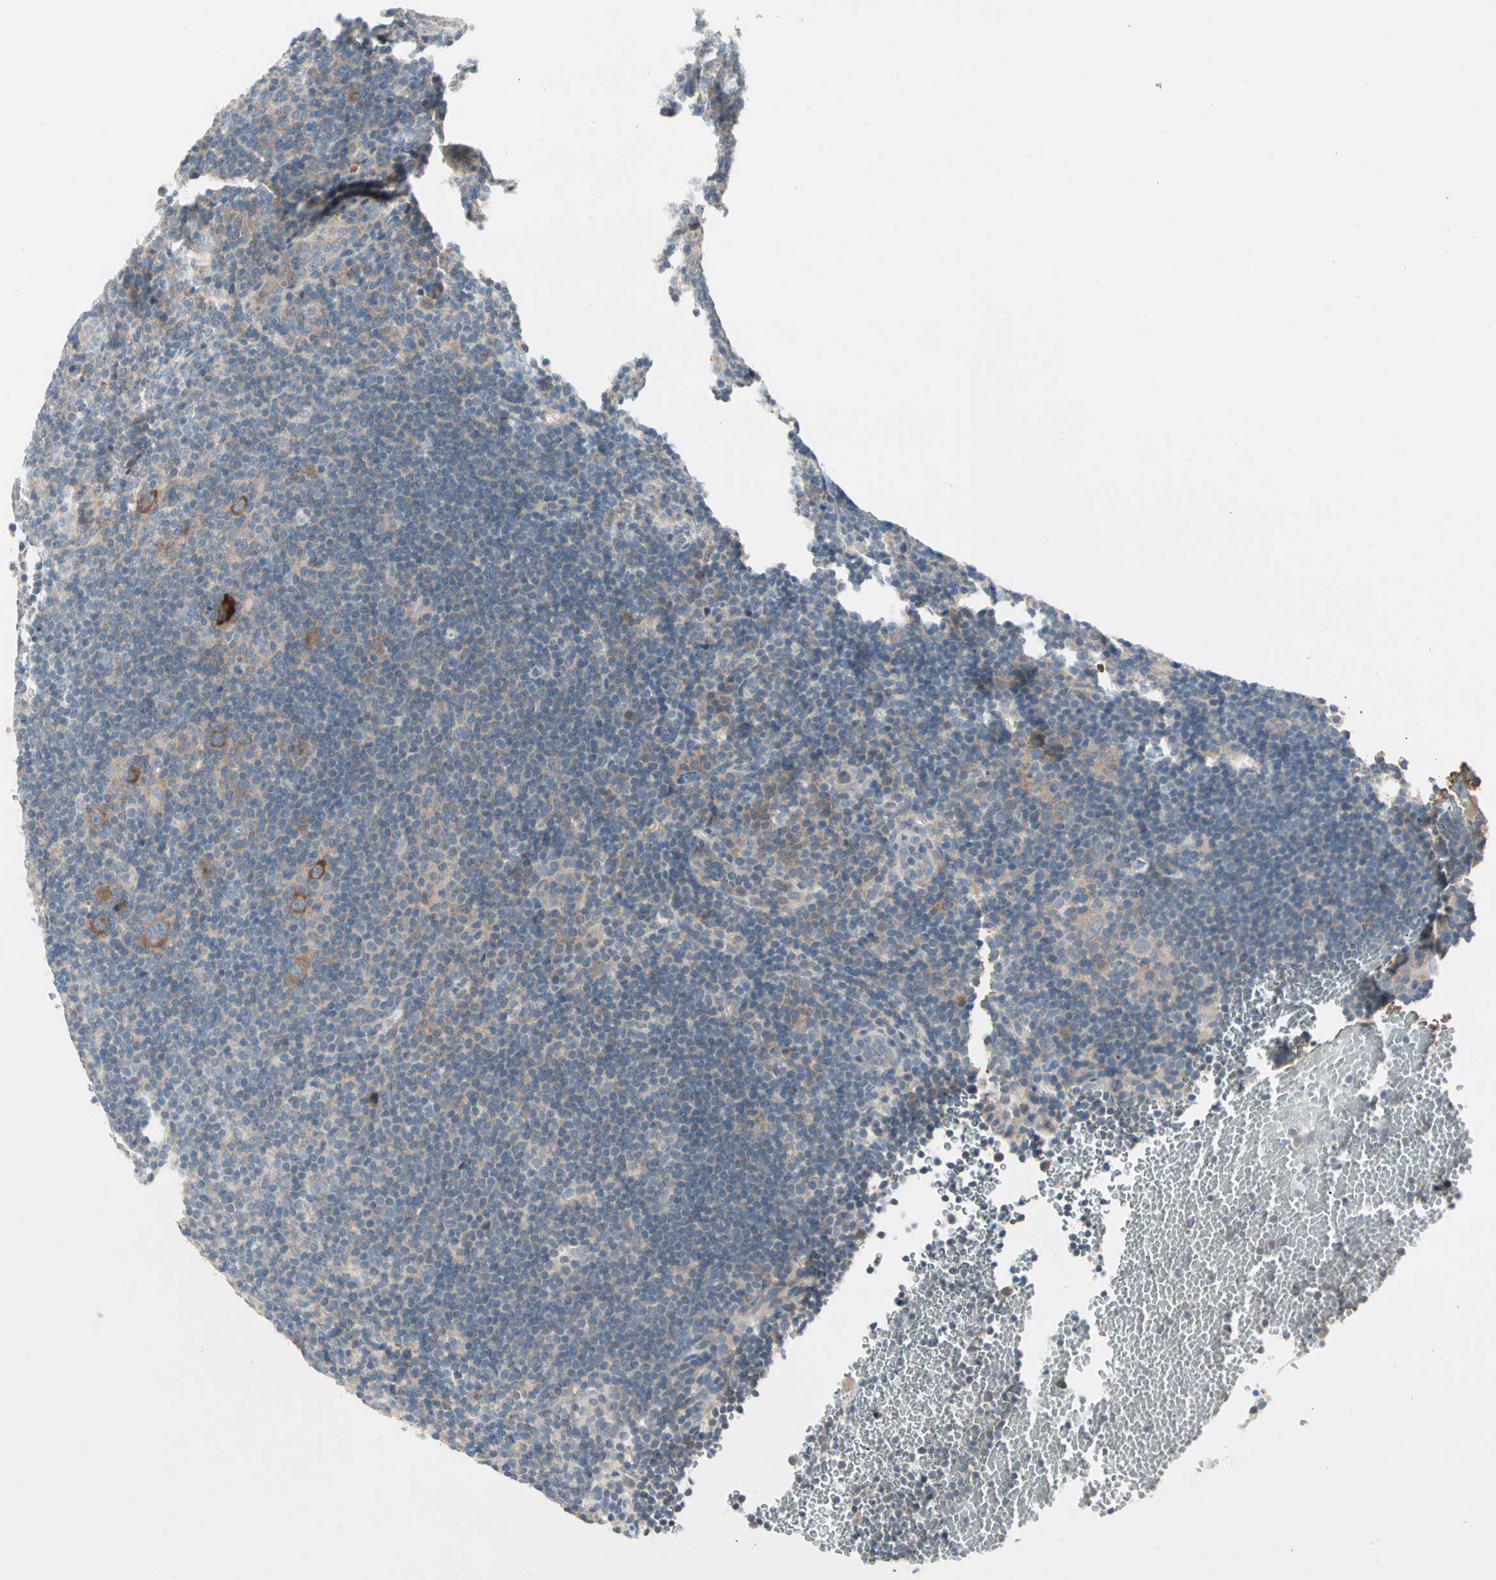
{"staining": {"intensity": "moderate", "quantity": ">75%", "location": "cytoplasmic/membranous"}, "tissue": "lymphoma", "cell_type": "Tumor cells", "image_type": "cancer", "snomed": [{"axis": "morphology", "description": "Hodgkin's disease, NOS"}, {"axis": "topography", "description": "Lymph node"}], "caption": "Lymphoma stained with a protein marker displays moderate staining in tumor cells.", "gene": "IL1R1", "patient": {"sex": "female", "age": 57}}